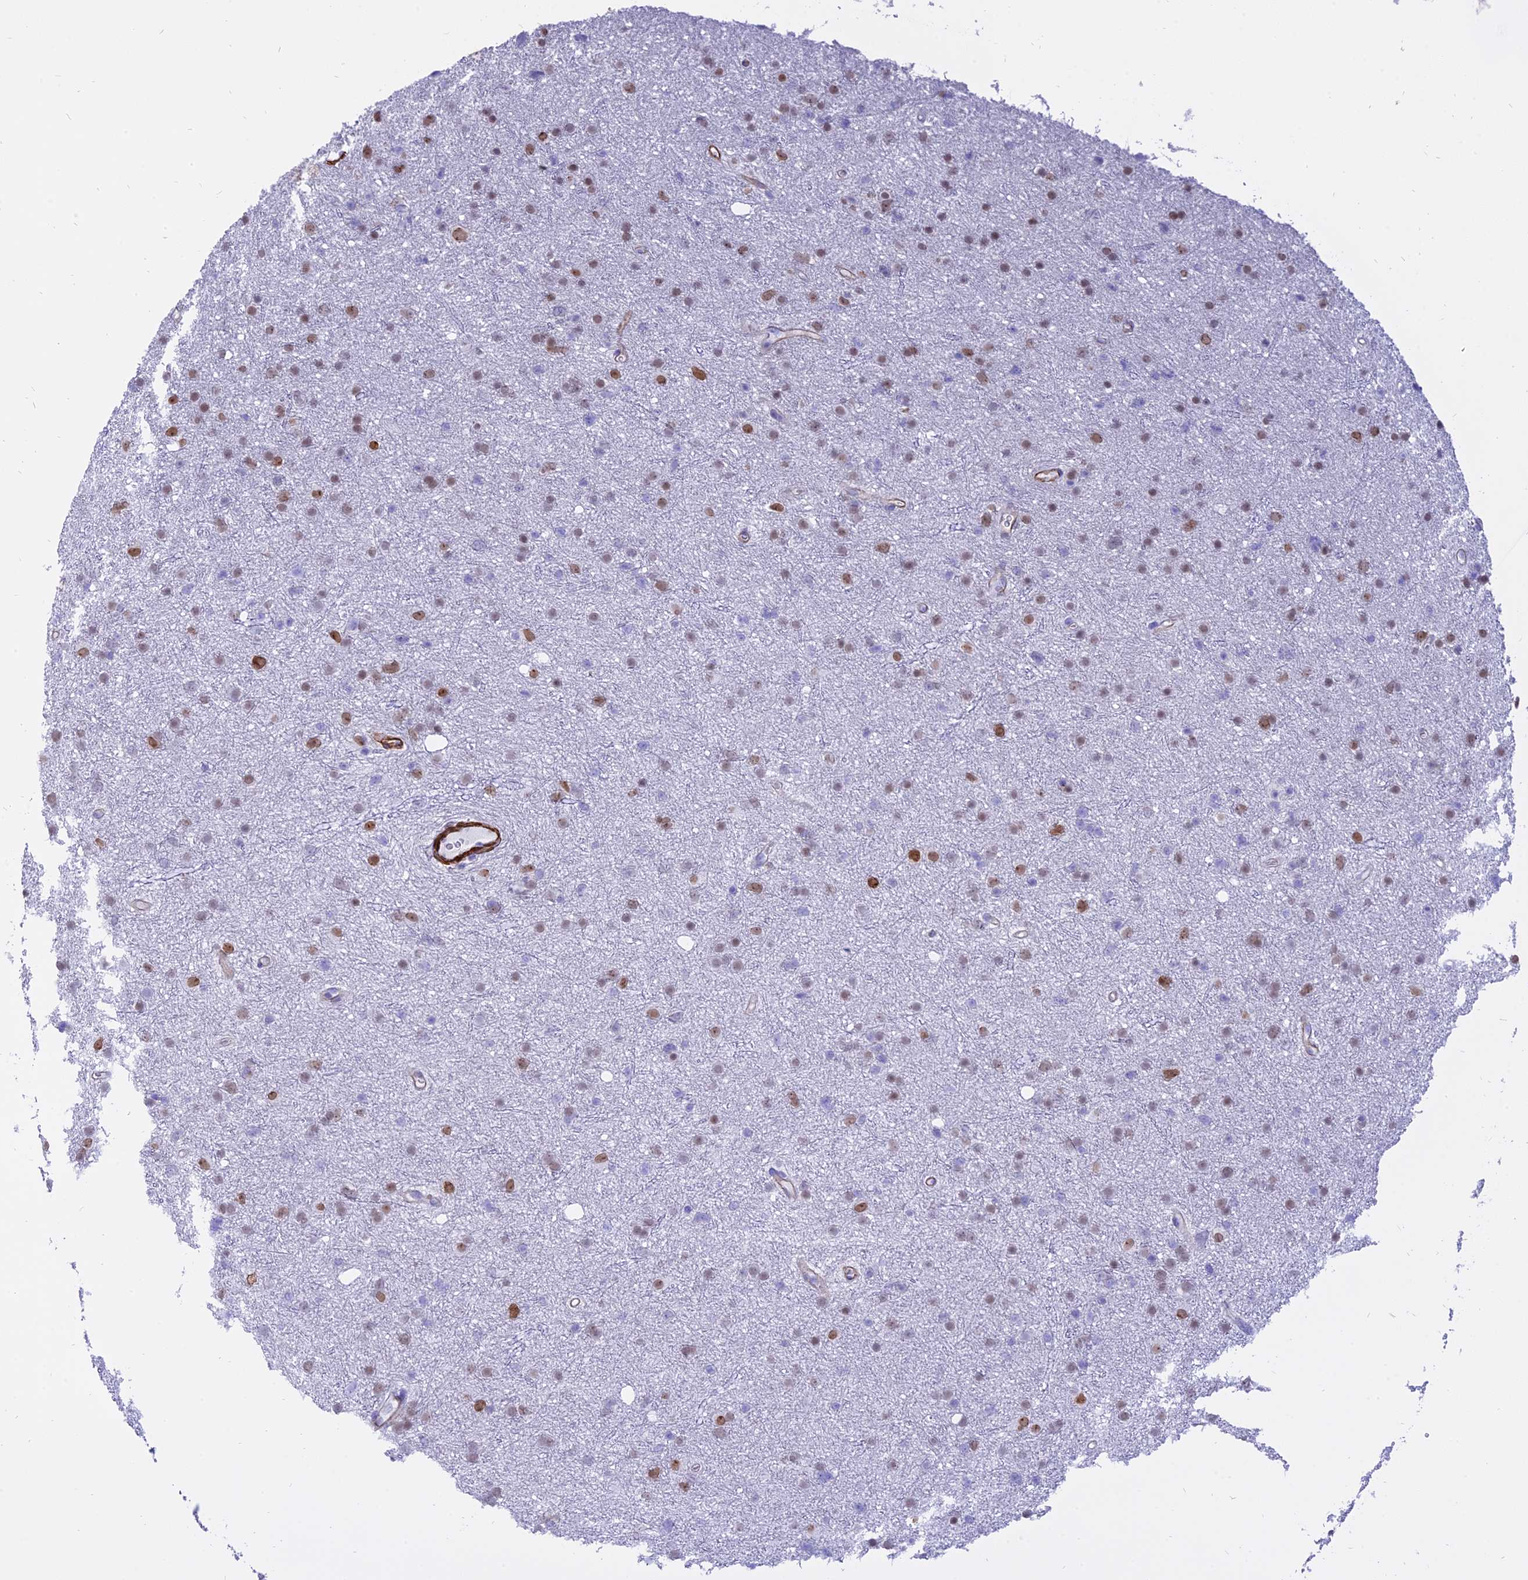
{"staining": {"intensity": "moderate", "quantity": "25%-75%", "location": "nuclear"}, "tissue": "glioma", "cell_type": "Tumor cells", "image_type": "cancer", "snomed": [{"axis": "morphology", "description": "Glioma, malignant, Low grade"}, {"axis": "topography", "description": "Cerebral cortex"}], "caption": "Protein expression analysis of malignant low-grade glioma exhibits moderate nuclear staining in about 25%-75% of tumor cells.", "gene": "CENPV", "patient": {"sex": "female", "age": 39}}